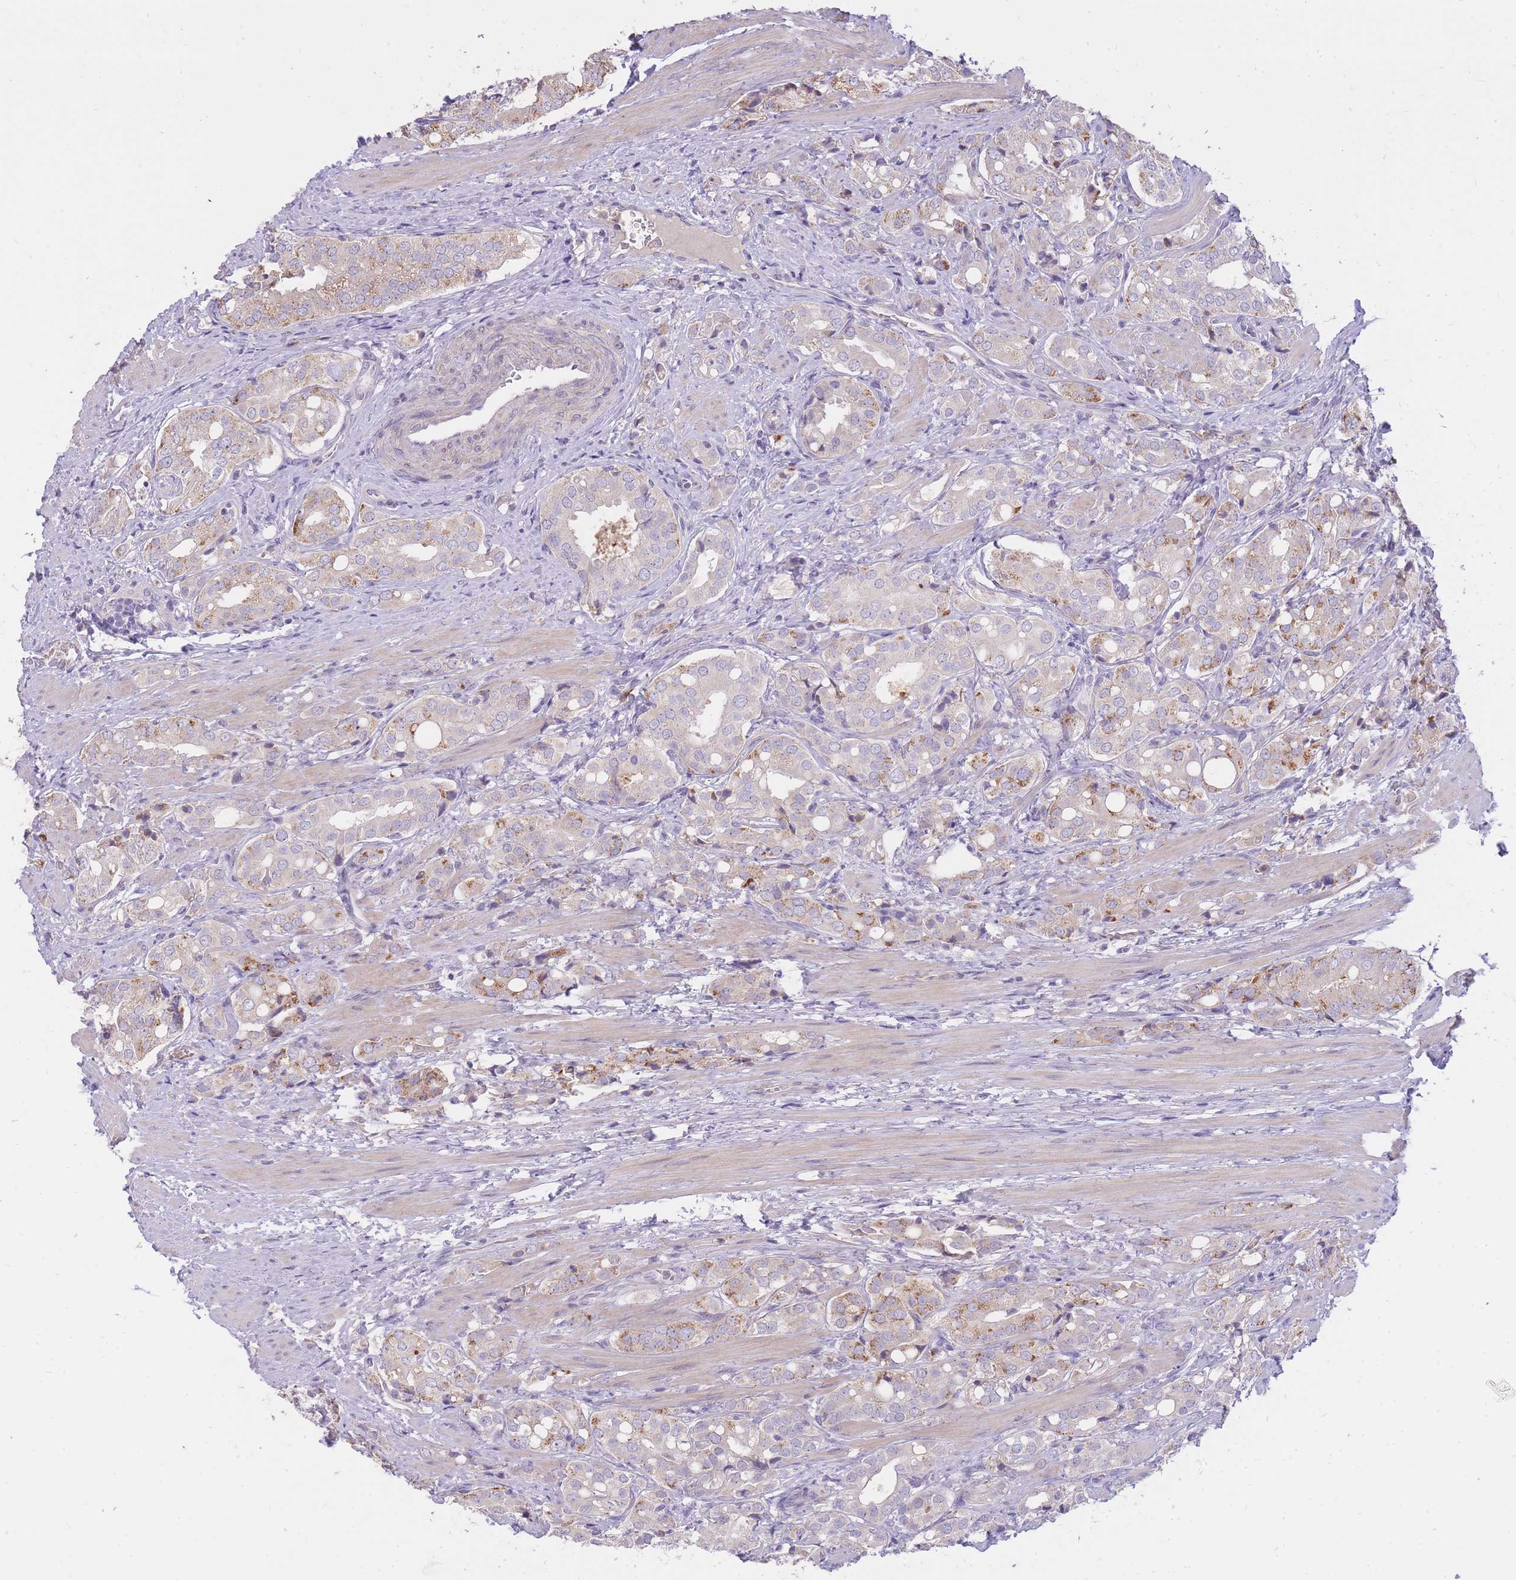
{"staining": {"intensity": "moderate", "quantity": "<25%", "location": "cytoplasmic/membranous"}, "tissue": "prostate cancer", "cell_type": "Tumor cells", "image_type": "cancer", "snomed": [{"axis": "morphology", "description": "Adenocarcinoma, High grade"}, {"axis": "topography", "description": "Prostate"}], "caption": "This image exhibits prostate cancer stained with immunohistochemistry to label a protein in brown. The cytoplasmic/membranous of tumor cells show moderate positivity for the protein. Nuclei are counter-stained blue.", "gene": "FRG2C", "patient": {"sex": "male", "age": 71}}